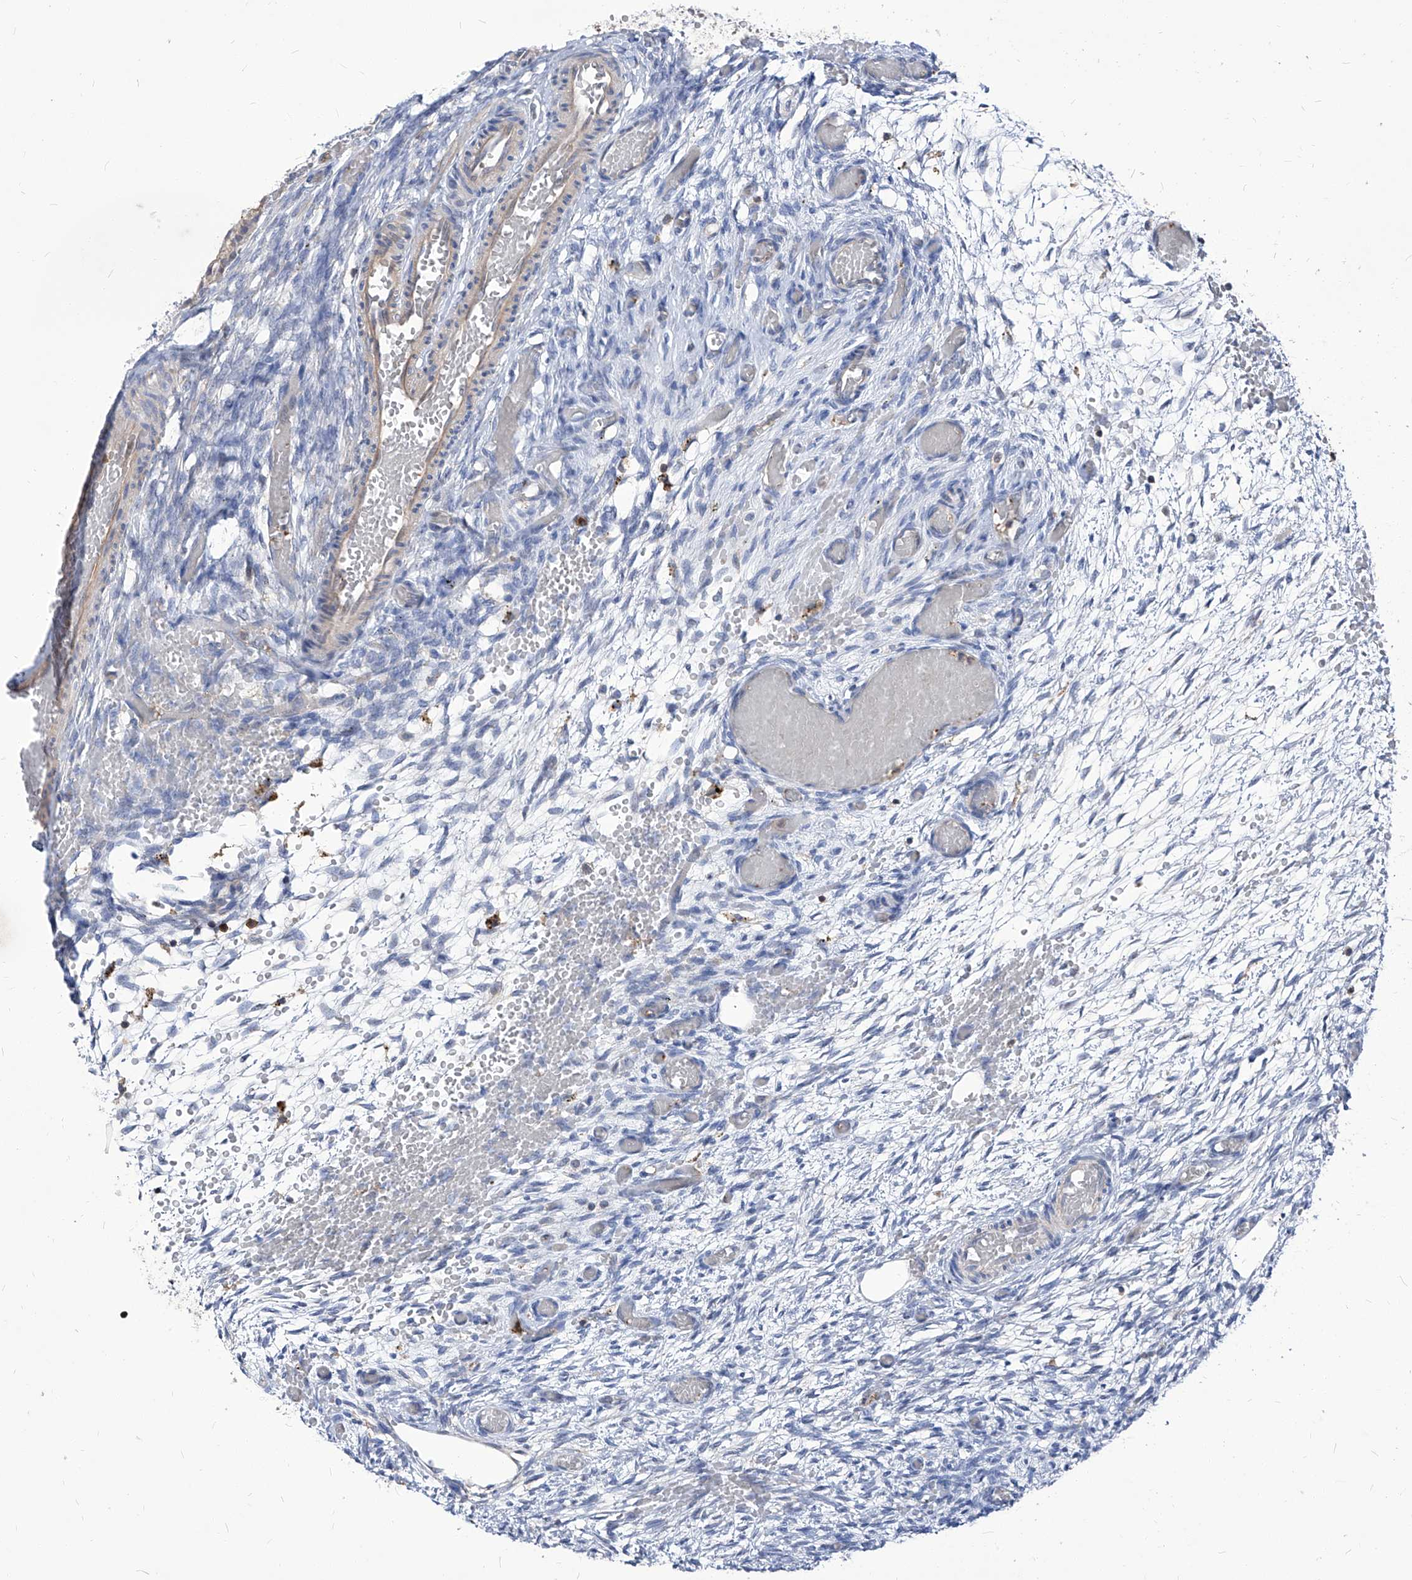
{"staining": {"intensity": "negative", "quantity": "none", "location": "none"}, "tissue": "ovary", "cell_type": "Ovarian stroma cells", "image_type": "normal", "snomed": [{"axis": "morphology", "description": "Adenocarcinoma, NOS"}, {"axis": "topography", "description": "Endometrium"}], "caption": "This is an IHC image of benign human ovary. There is no staining in ovarian stroma cells.", "gene": "ABRACL", "patient": {"sex": "female", "age": 32}}